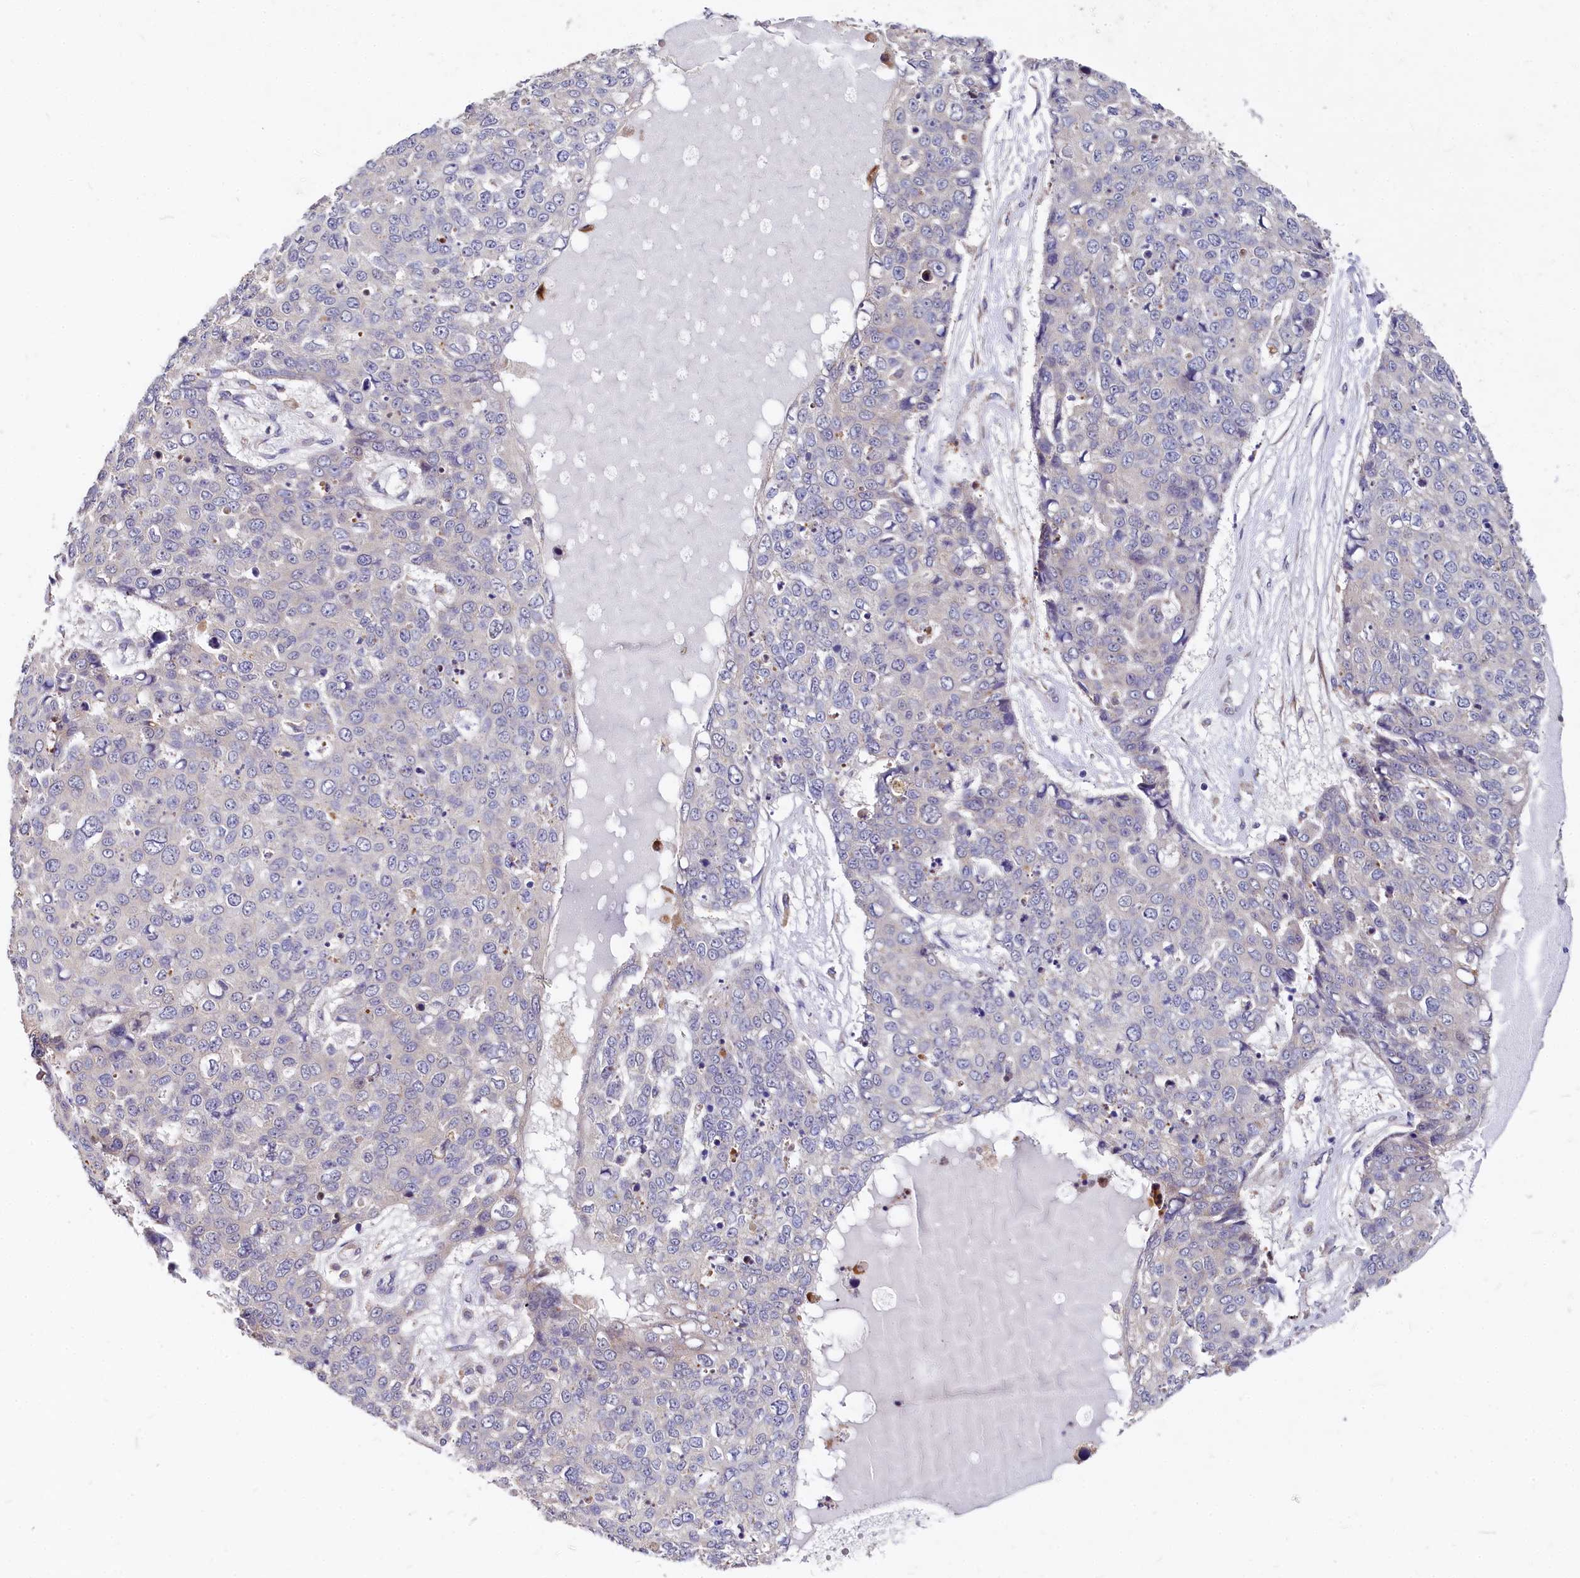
{"staining": {"intensity": "negative", "quantity": "none", "location": "none"}, "tissue": "skin cancer", "cell_type": "Tumor cells", "image_type": "cancer", "snomed": [{"axis": "morphology", "description": "Squamous cell carcinoma, NOS"}, {"axis": "topography", "description": "Skin"}], "caption": "This is an immunohistochemistry histopathology image of skin cancer. There is no positivity in tumor cells.", "gene": "EIF2B2", "patient": {"sex": "female", "age": 44}}